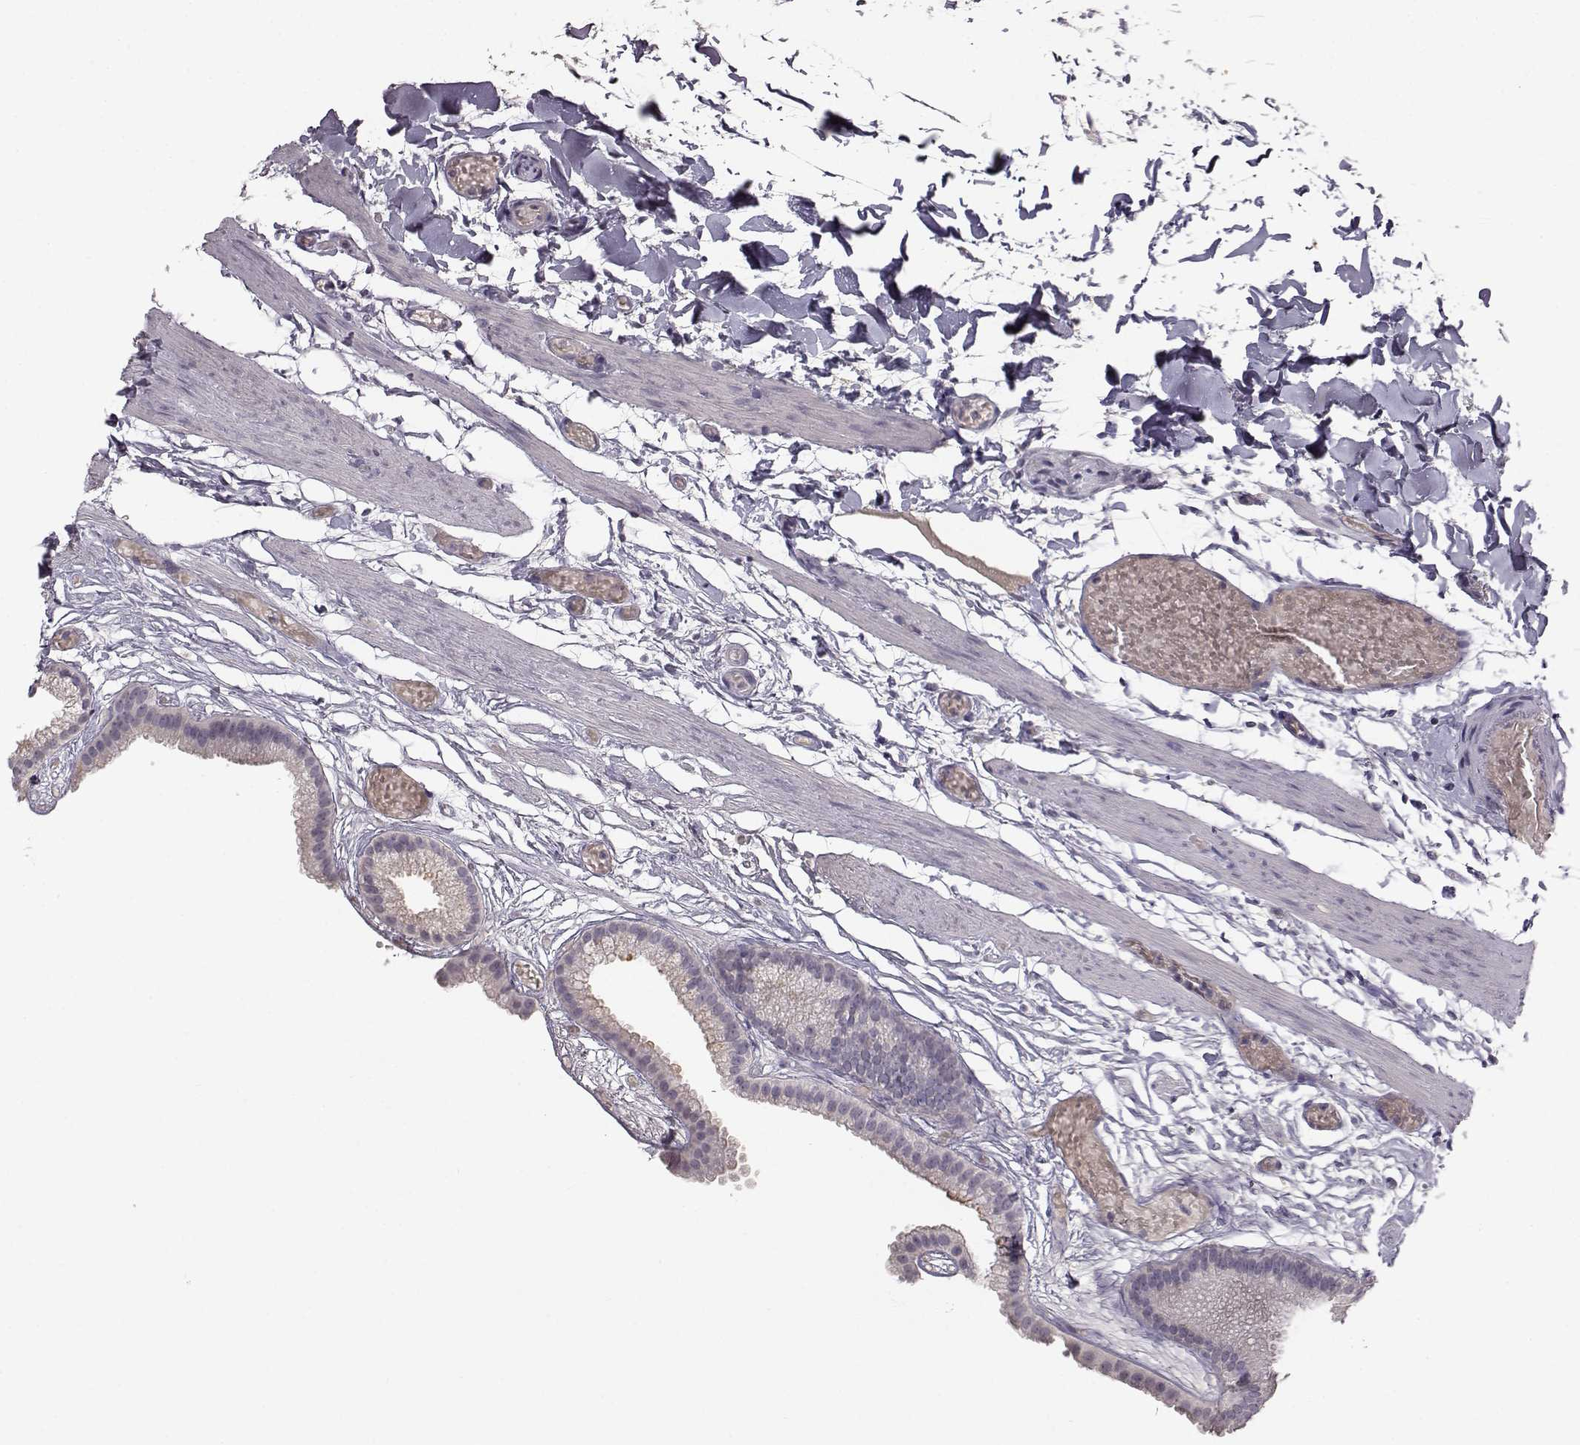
{"staining": {"intensity": "negative", "quantity": "none", "location": "none"}, "tissue": "gallbladder", "cell_type": "Glandular cells", "image_type": "normal", "snomed": [{"axis": "morphology", "description": "Normal tissue, NOS"}, {"axis": "topography", "description": "Gallbladder"}], "caption": "DAB (3,3'-diaminobenzidine) immunohistochemical staining of benign gallbladder exhibits no significant staining in glandular cells. (Stains: DAB (3,3'-diaminobenzidine) immunohistochemistry (IHC) with hematoxylin counter stain, Microscopy: brightfield microscopy at high magnification).", "gene": "SPAG17", "patient": {"sex": "female", "age": 45}}